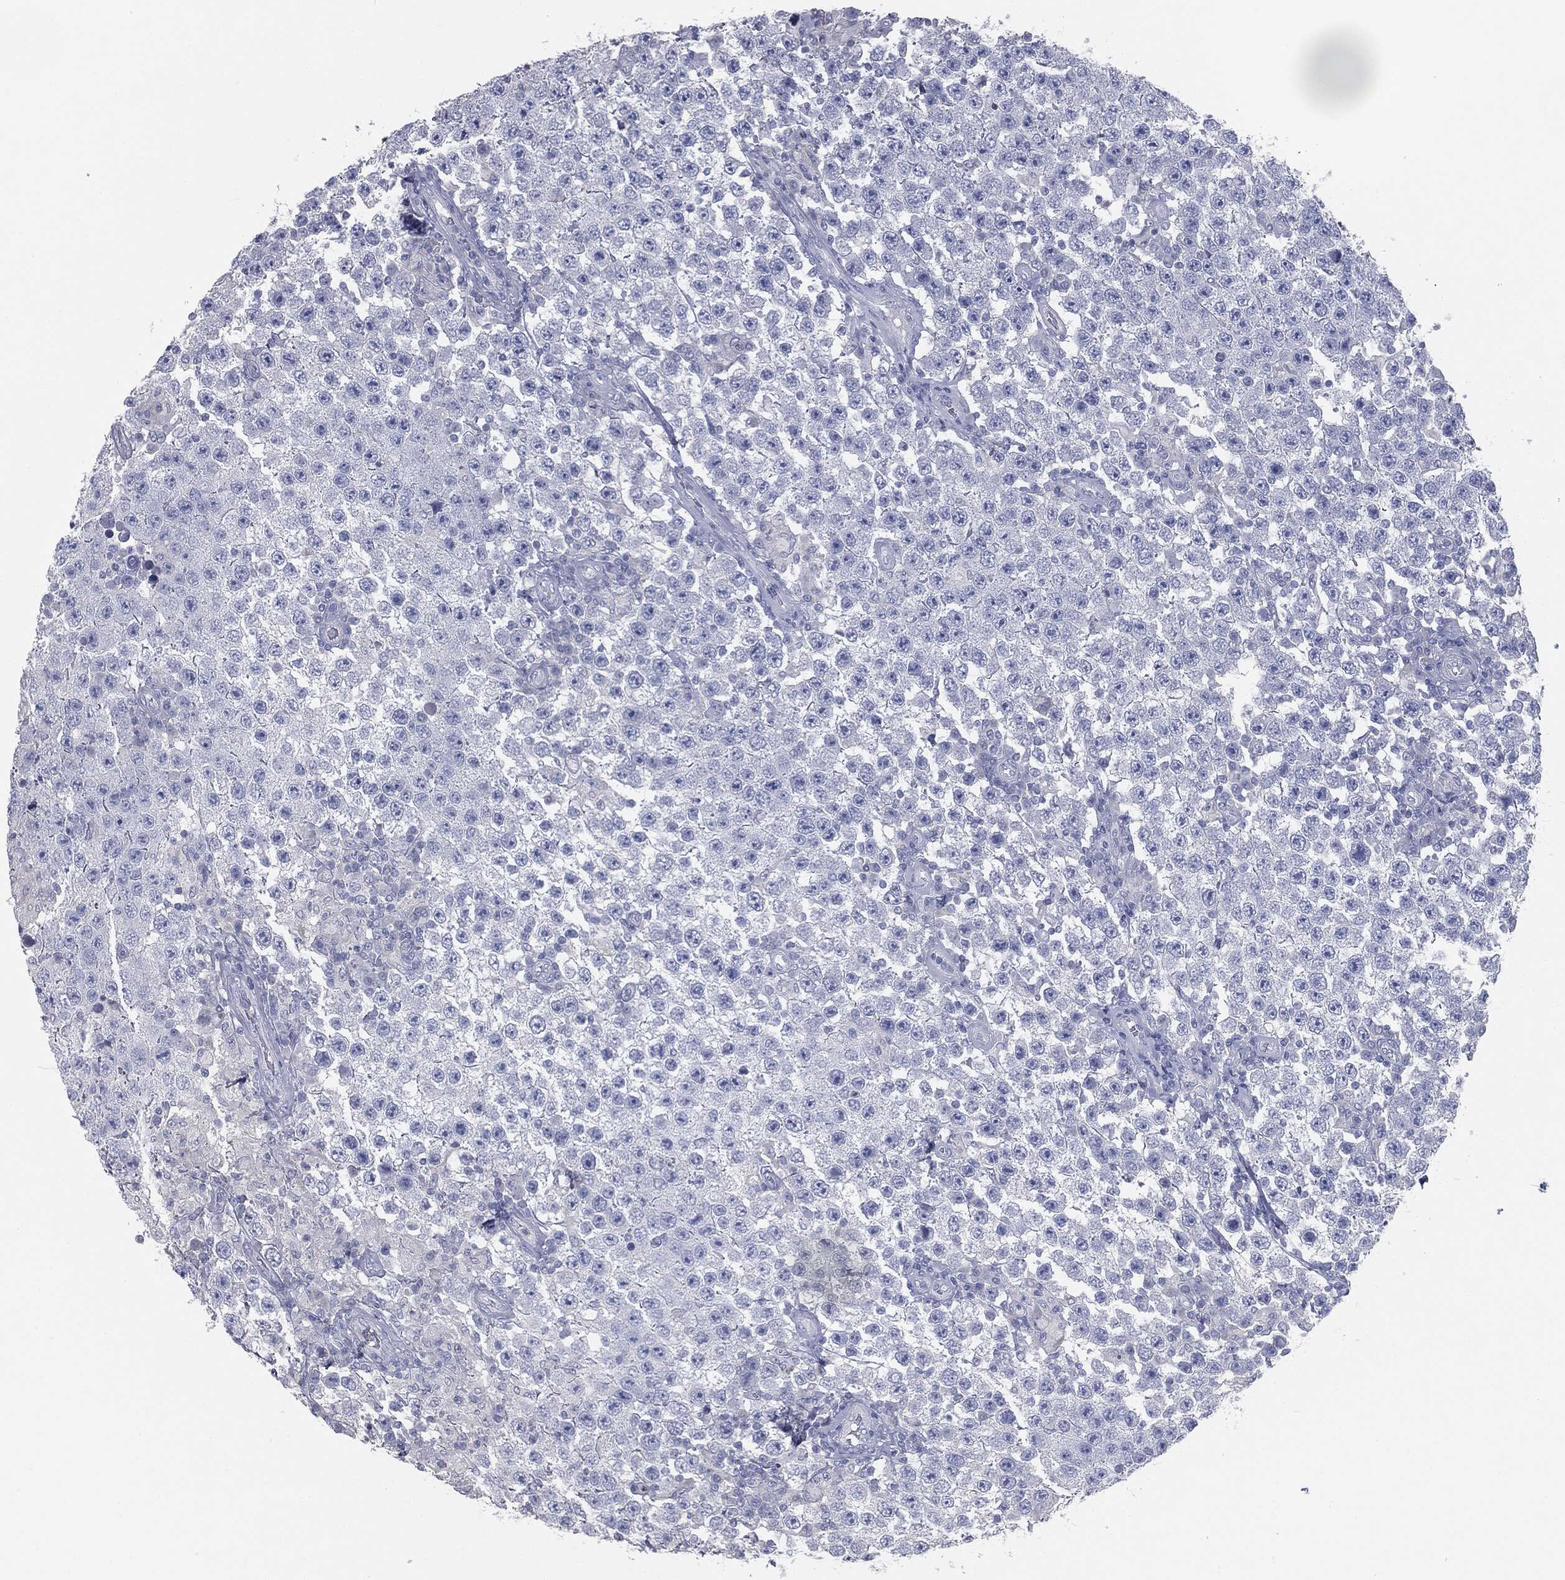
{"staining": {"intensity": "negative", "quantity": "none", "location": "none"}, "tissue": "testis cancer", "cell_type": "Tumor cells", "image_type": "cancer", "snomed": [{"axis": "morphology", "description": "Normal tissue, NOS"}, {"axis": "morphology", "description": "Urothelial carcinoma, High grade"}, {"axis": "morphology", "description": "Seminoma, NOS"}, {"axis": "morphology", "description": "Carcinoma, Embryonal, NOS"}, {"axis": "topography", "description": "Urinary bladder"}, {"axis": "topography", "description": "Testis"}], "caption": "Tumor cells are negative for brown protein staining in seminoma (testis).", "gene": "CAV3", "patient": {"sex": "male", "age": 41}}